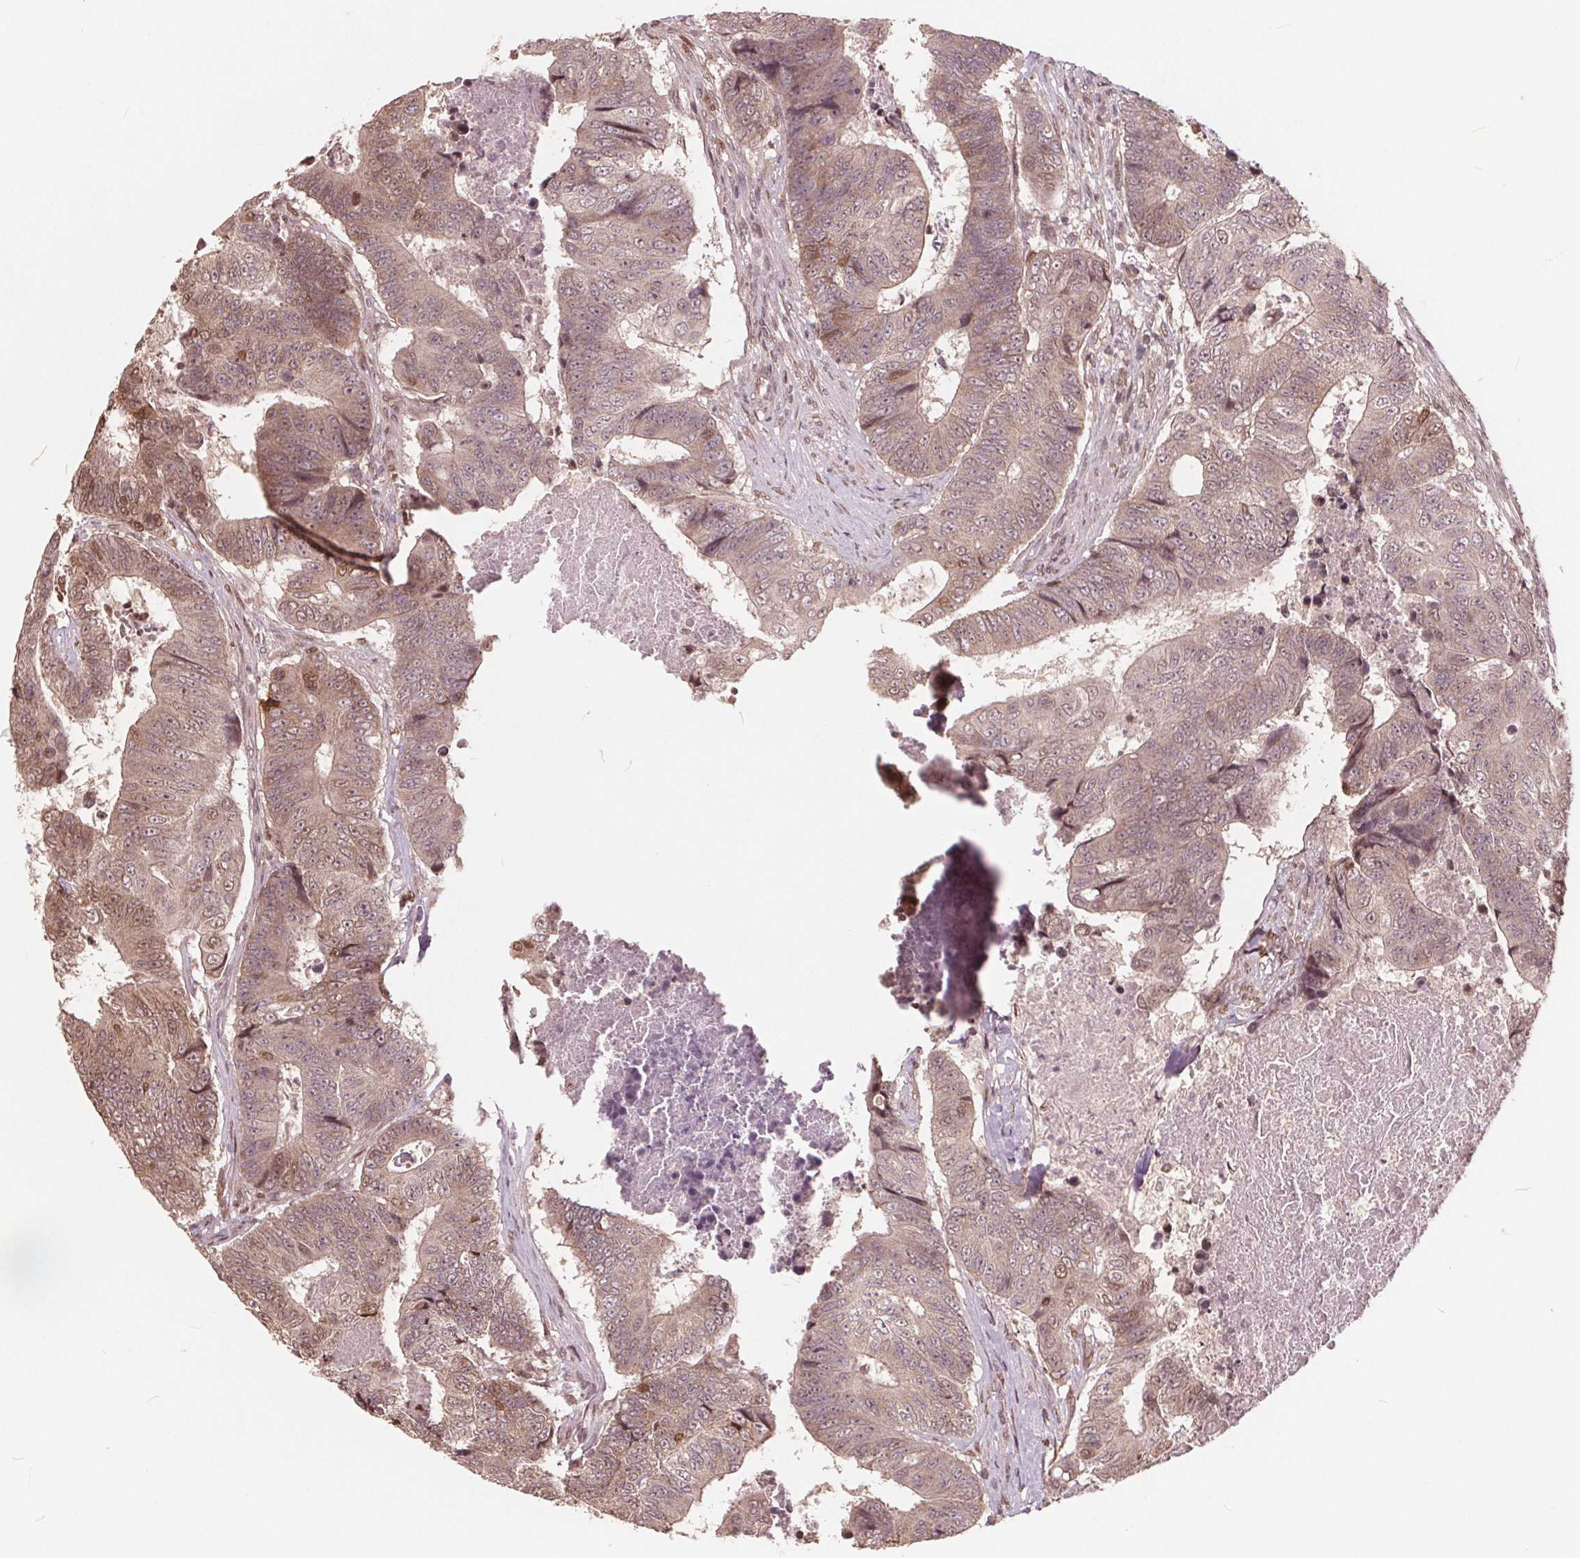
{"staining": {"intensity": "weak", "quantity": ">75%", "location": "cytoplasmic/membranous,nuclear"}, "tissue": "colorectal cancer", "cell_type": "Tumor cells", "image_type": "cancer", "snomed": [{"axis": "morphology", "description": "Adenocarcinoma, NOS"}, {"axis": "topography", "description": "Colon"}], "caption": "Tumor cells display low levels of weak cytoplasmic/membranous and nuclear expression in about >75% of cells in colorectal adenocarcinoma.", "gene": "HIF1AN", "patient": {"sex": "female", "age": 48}}